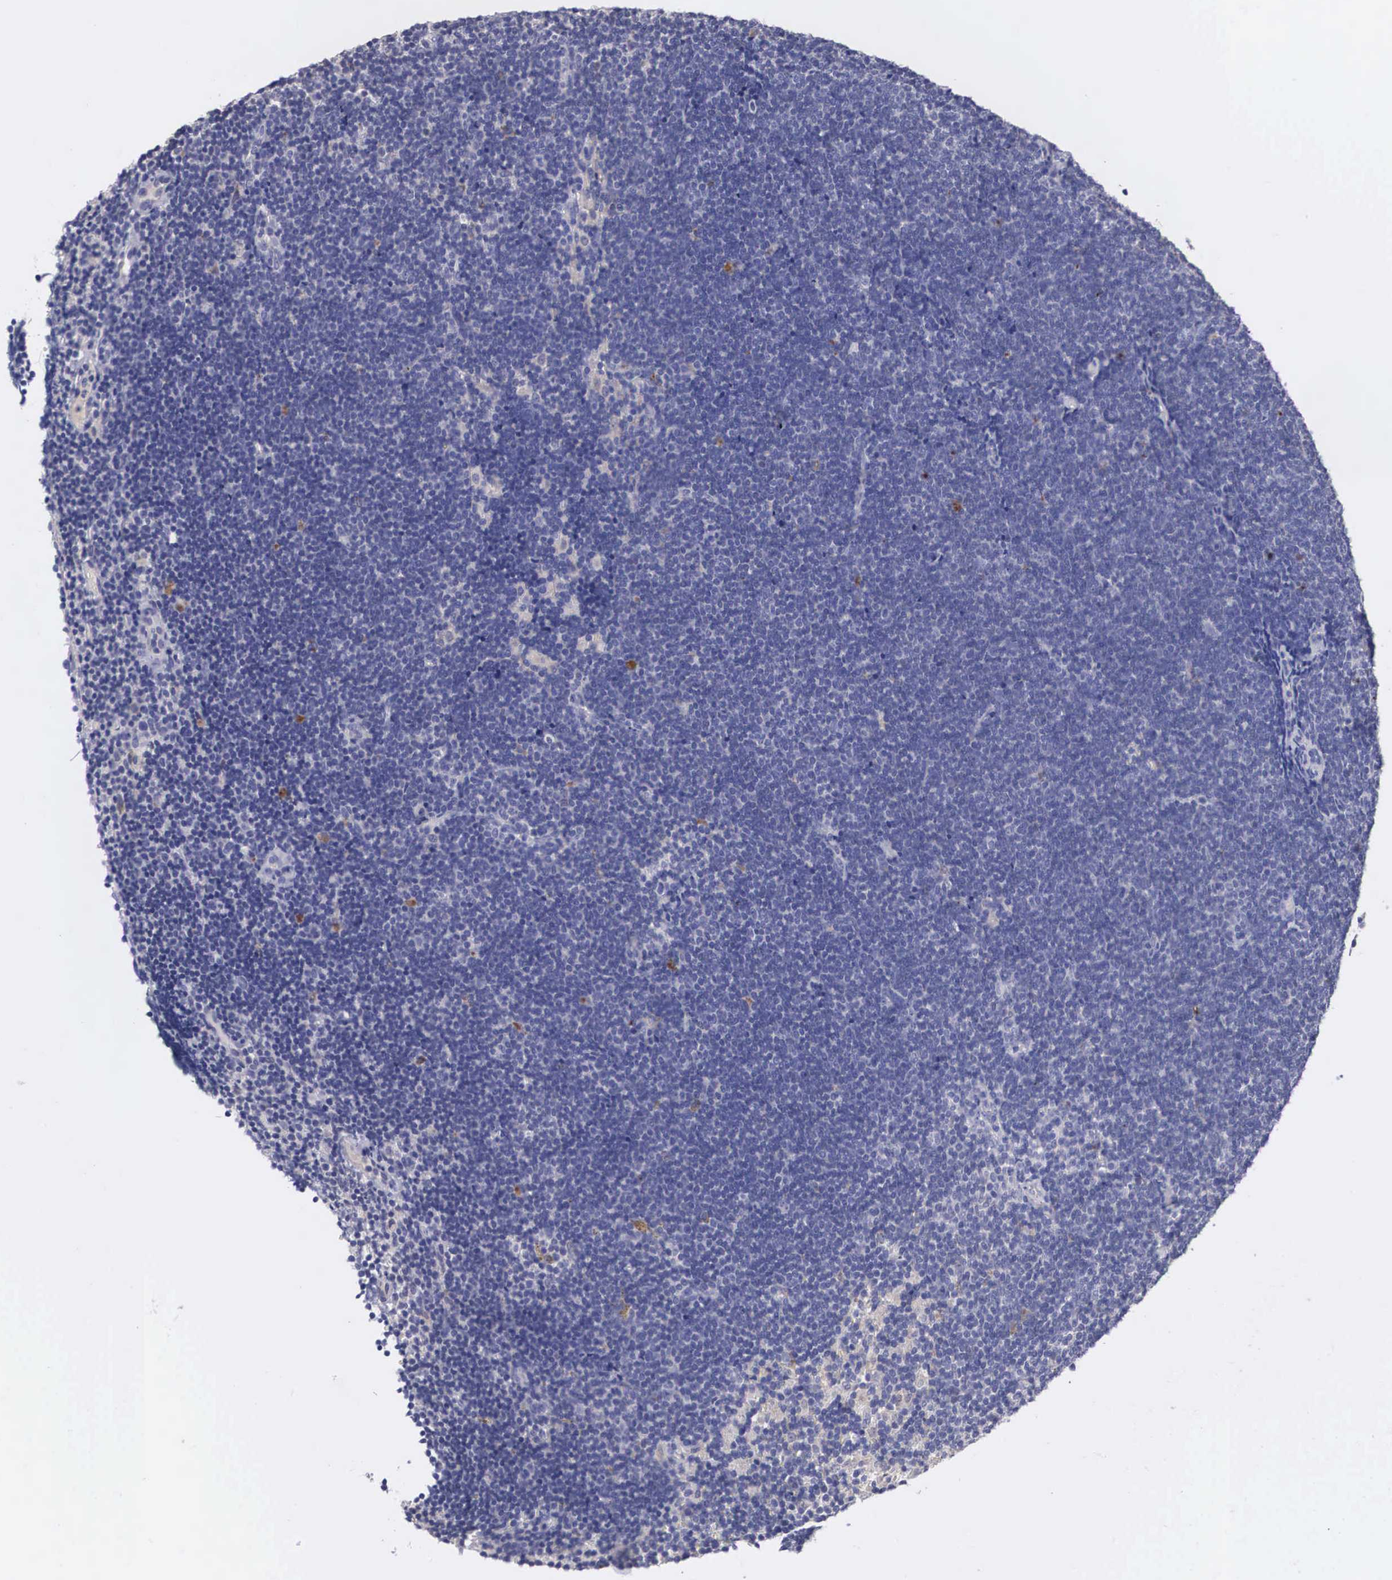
{"staining": {"intensity": "negative", "quantity": "none", "location": "none"}, "tissue": "lymphoma", "cell_type": "Tumor cells", "image_type": "cancer", "snomed": [{"axis": "morphology", "description": "Malignant lymphoma, non-Hodgkin's type, Low grade"}, {"axis": "topography", "description": "Lymph node"}], "caption": "An image of human lymphoma is negative for staining in tumor cells.", "gene": "ABHD4", "patient": {"sex": "female", "age": 51}}